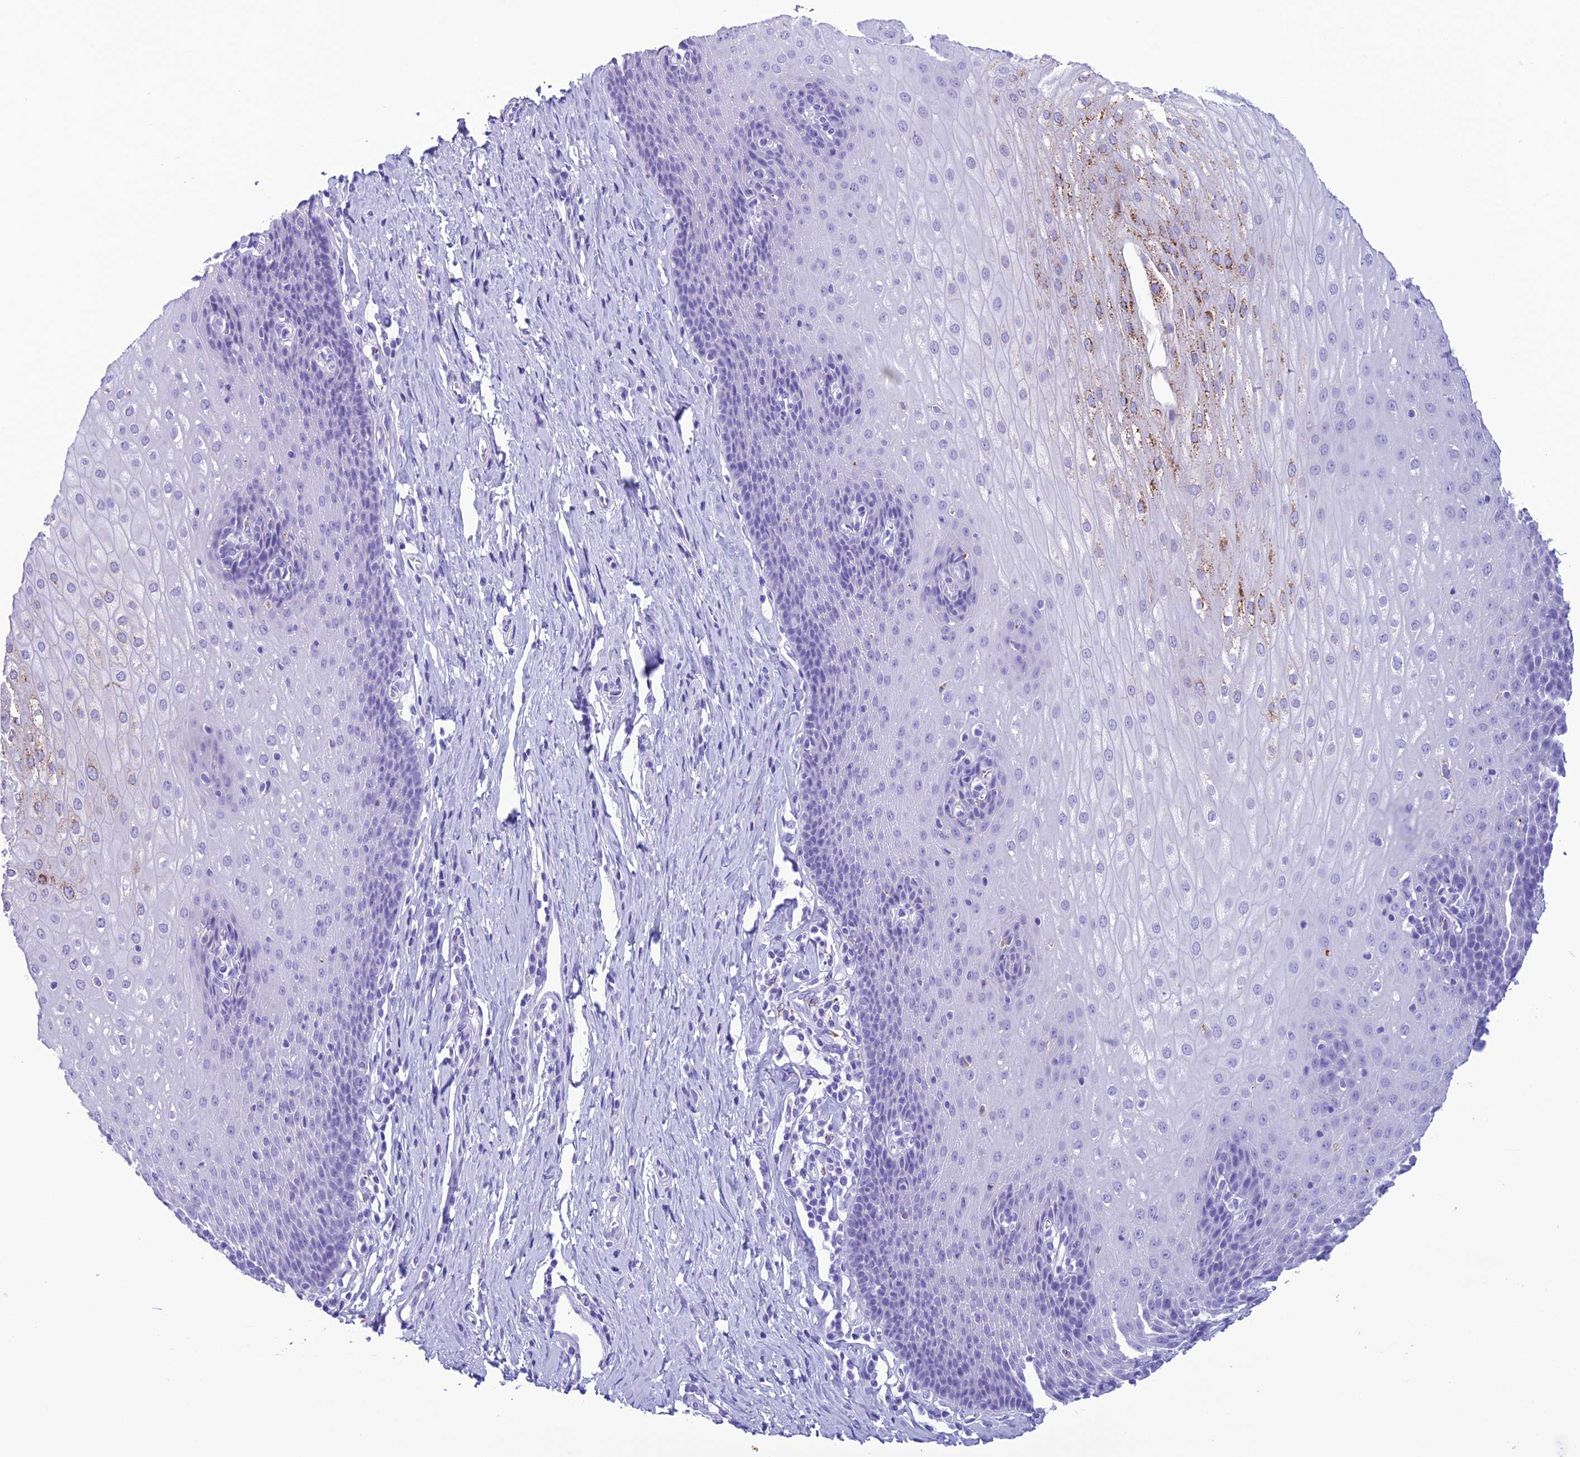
{"staining": {"intensity": "negative", "quantity": "none", "location": "none"}, "tissue": "esophagus", "cell_type": "Squamous epithelial cells", "image_type": "normal", "snomed": [{"axis": "morphology", "description": "Normal tissue, NOS"}, {"axis": "topography", "description": "Esophagus"}], "caption": "Squamous epithelial cells show no significant positivity in benign esophagus. (DAB (3,3'-diaminobenzidine) immunohistochemistry visualized using brightfield microscopy, high magnification).", "gene": "TRAM1L1", "patient": {"sex": "female", "age": 61}}